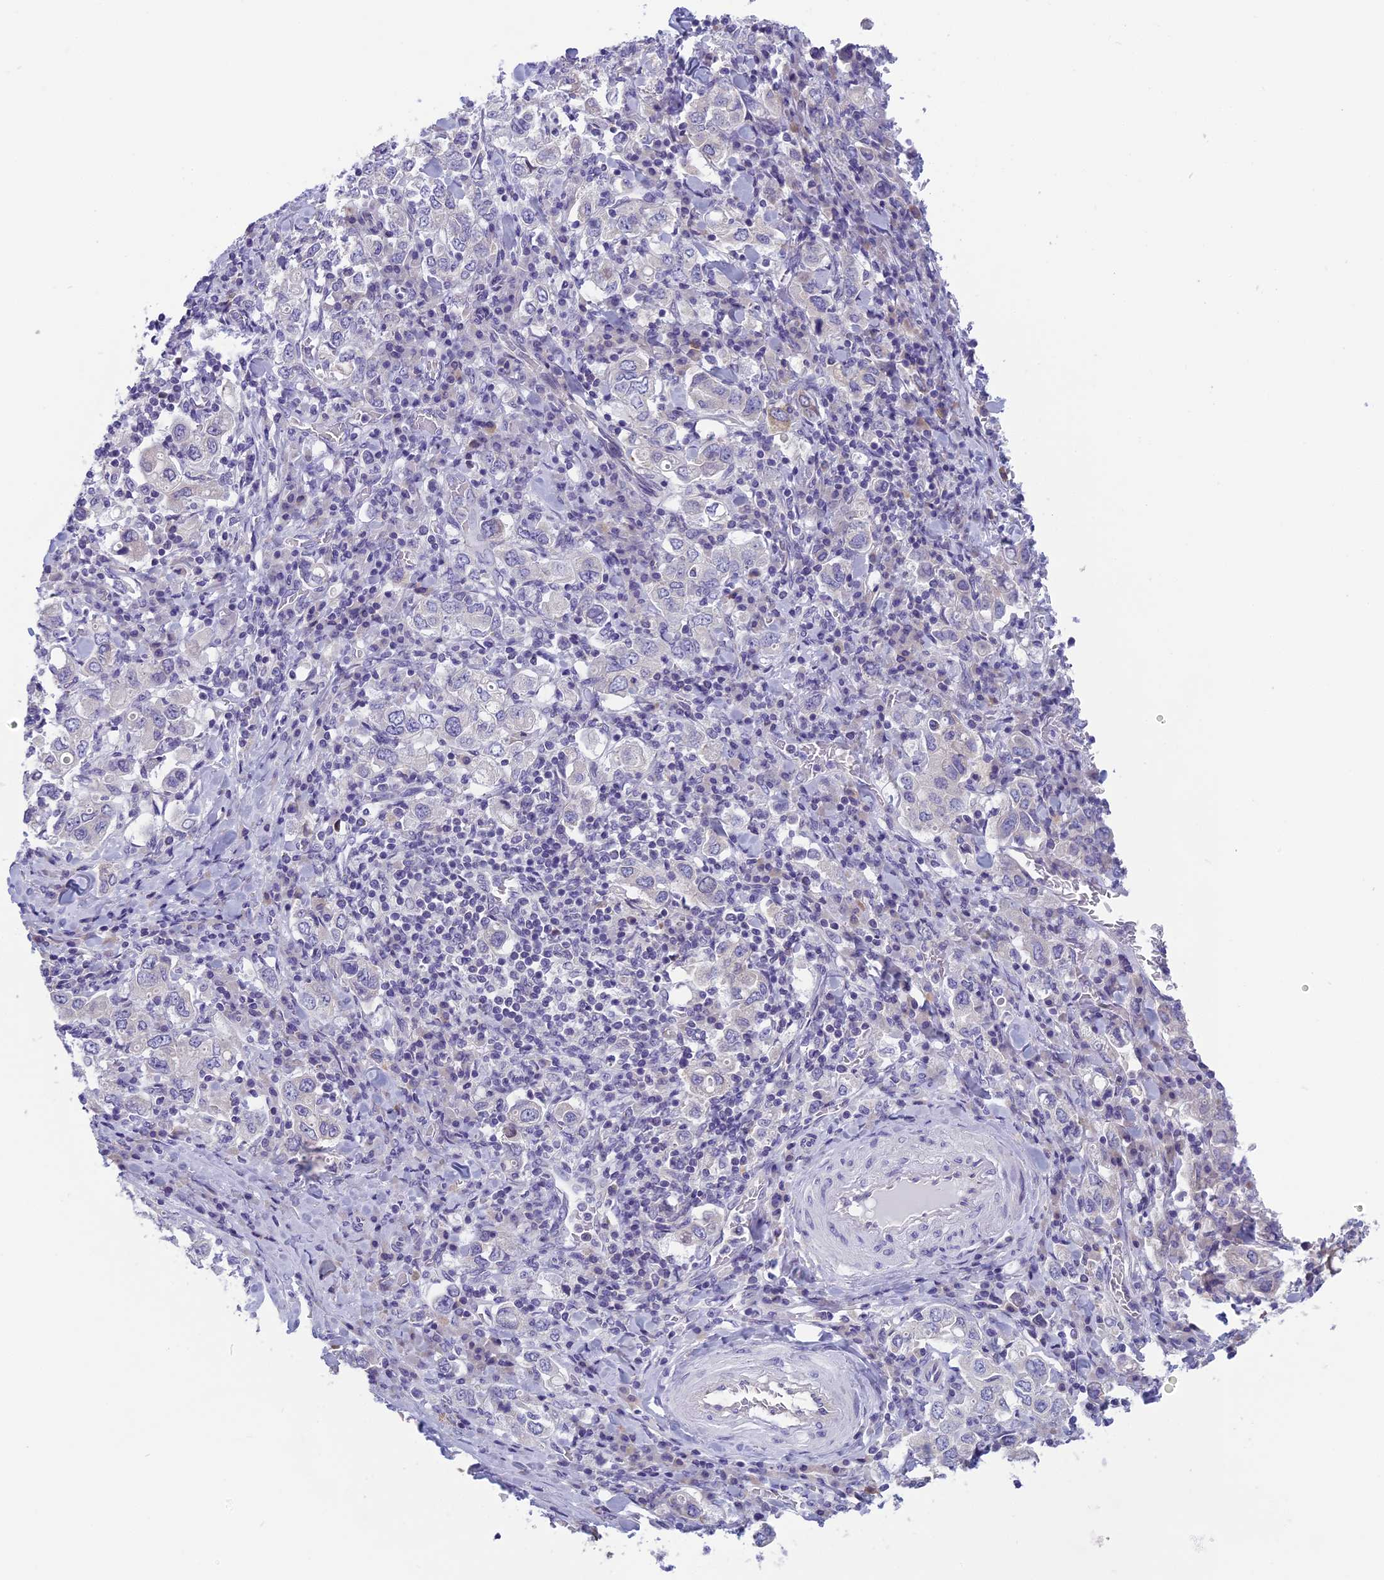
{"staining": {"intensity": "negative", "quantity": "none", "location": "none"}, "tissue": "stomach cancer", "cell_type": "Tumor cells", "image_type": "cancer", "snomed": [{"axis": "morphology", "description": "Adenocarcinoma, NOS"}, {"axis": "topography", "description": "Stomach, upper"}], "caption": "Histopathology image shows no protein expression in tumor cells of stomach cancer (adenocarcinoma) tissue.", "gene": "ARHGEF37", "patient": {"sex": "male", "age": 62}}